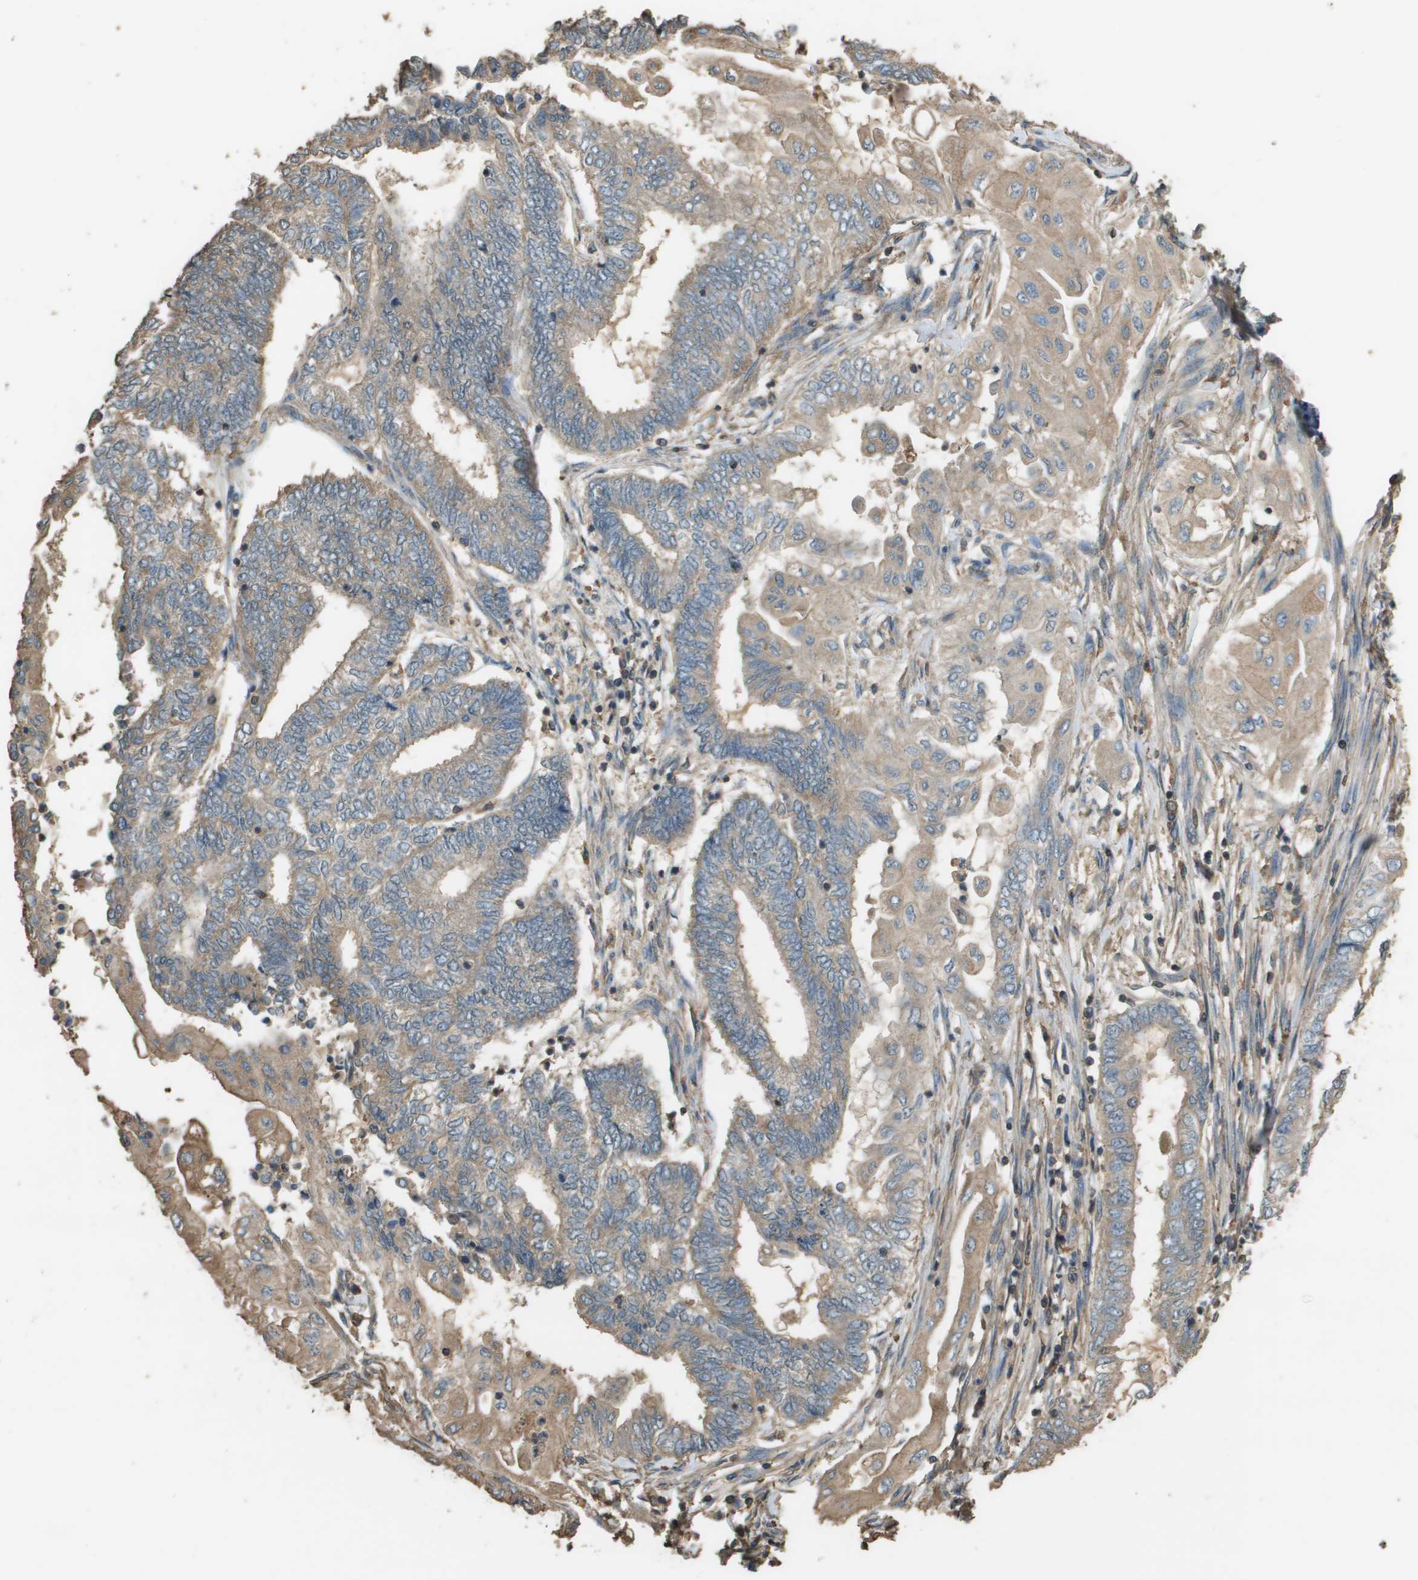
{"staining": {"intensity": "weak", "quantity": ">75%", "location": "cytoplasmic/membranous"}, "tissue": "endometrial cancer", "cell_type": "Tumor cells", "image_type": "cancer", "snomed": [{"axis": "morphology", "description": "Adenocarcinoma, NOS"}, {"axis": "topography", "description": "Uterus"}, {"axis": "topography", "description": "Endometrium"}], "caption": "A brown stain shows weak cytoplasmic/membranous positivity of a protein in endometrial cancer (adenocarcinoma) tumor cells. (brown staining indicates protein expression, while blue staining denotes nuclei).", "gene": "MS4A7", "patient": {"sex": "female", "age": 70}}